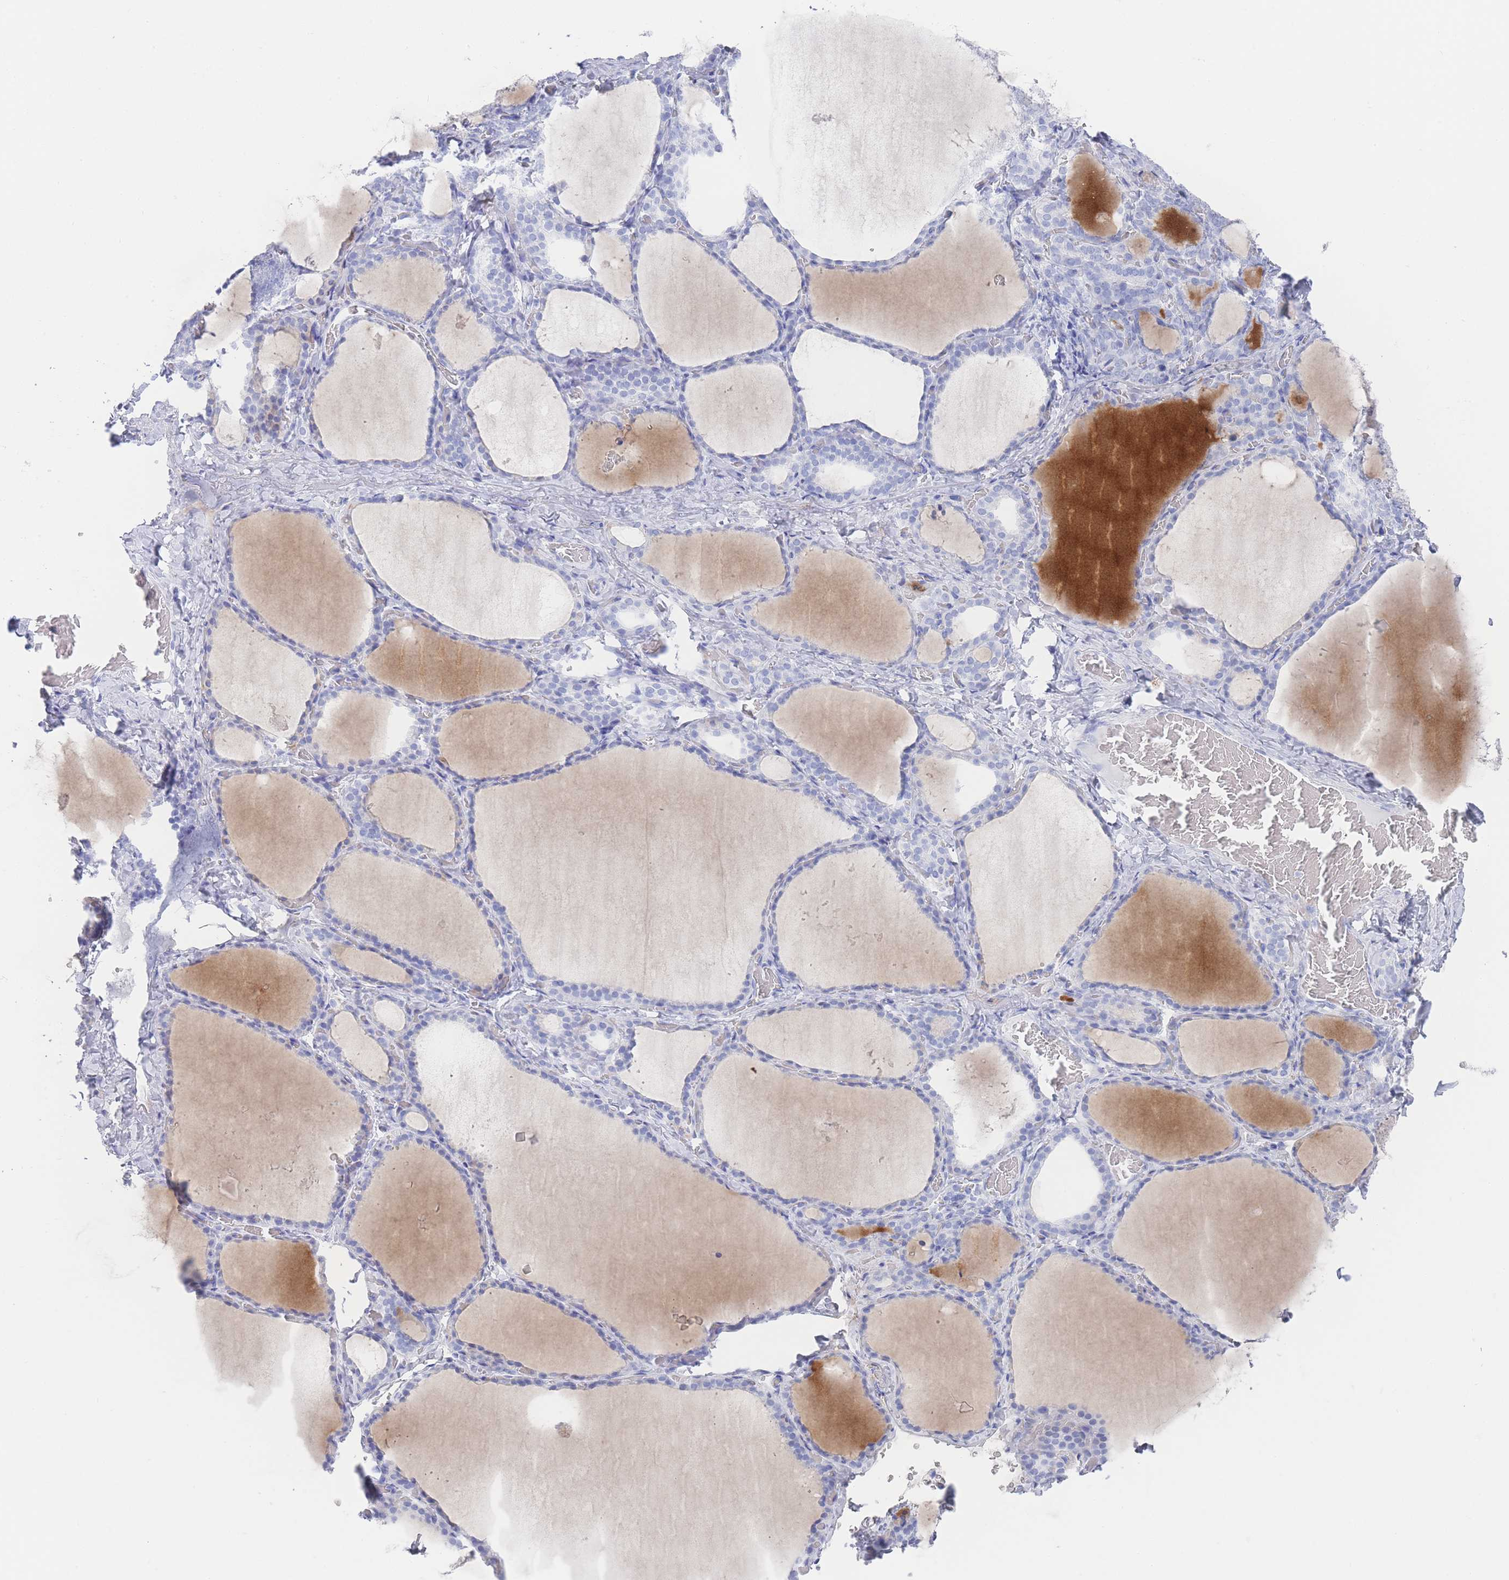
{"staining": {"intensity": "negative", "quantity": "none", "location": "none"}, "tissue": "thyroid gland", "cell_type": "Glandular cells", "image_type": "normal", "snomed": [{"axis": "morphology", "description": "Normal tissue, NOS"}, {"axis": "topography", "description": "Thyroid gland"}], "caption": "Image shows no protein positivity in glandular cells of normal thyroid gland. (DAB immunohistochemistry visualized using brightfield microscopy, high magnification).", "gene": "LRRC37A2", "patient": {"sex": "female", "age": 39}}